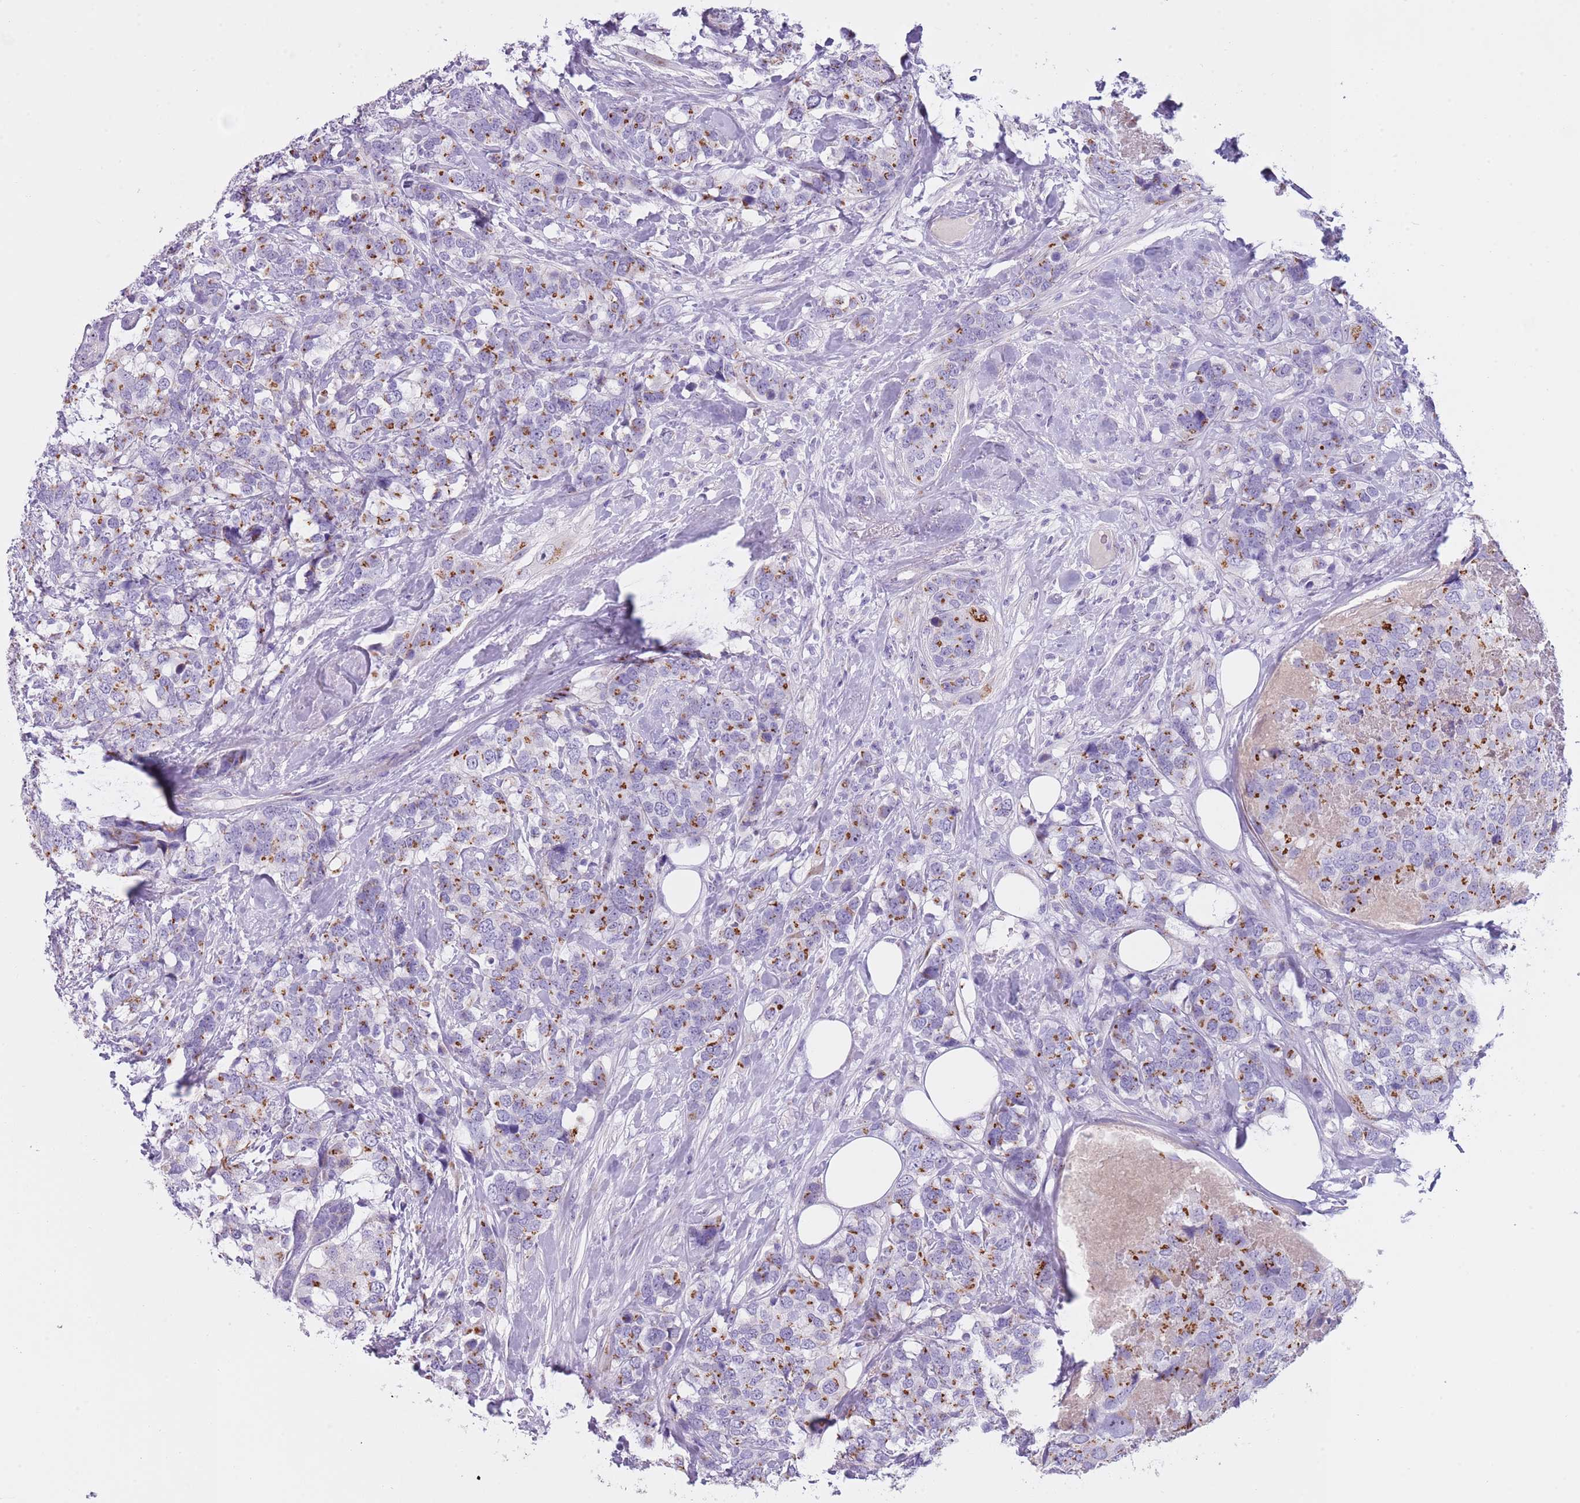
{"staining": {"intensity": "strong", "quantity": "25%-75%", "location": "cytoplasmic/membranous"}, "tissue": "breast cancer", "cell_type": "Tumor cells", "image_type": "cancer", "snomed": [{"axis": "morphology", "description": "Lobular carcinoma"}, {"axis": "topography", "description": "Breast"}], "caption": "Breast lobular carcinoma was stained to show a protein in brown. There is high levels of strong cytoplasmic/membranous staining in approximately 25%-75% of tumor cells.", "gene": "NBPF6", "patient": {"sex": "female", "age": 59}}